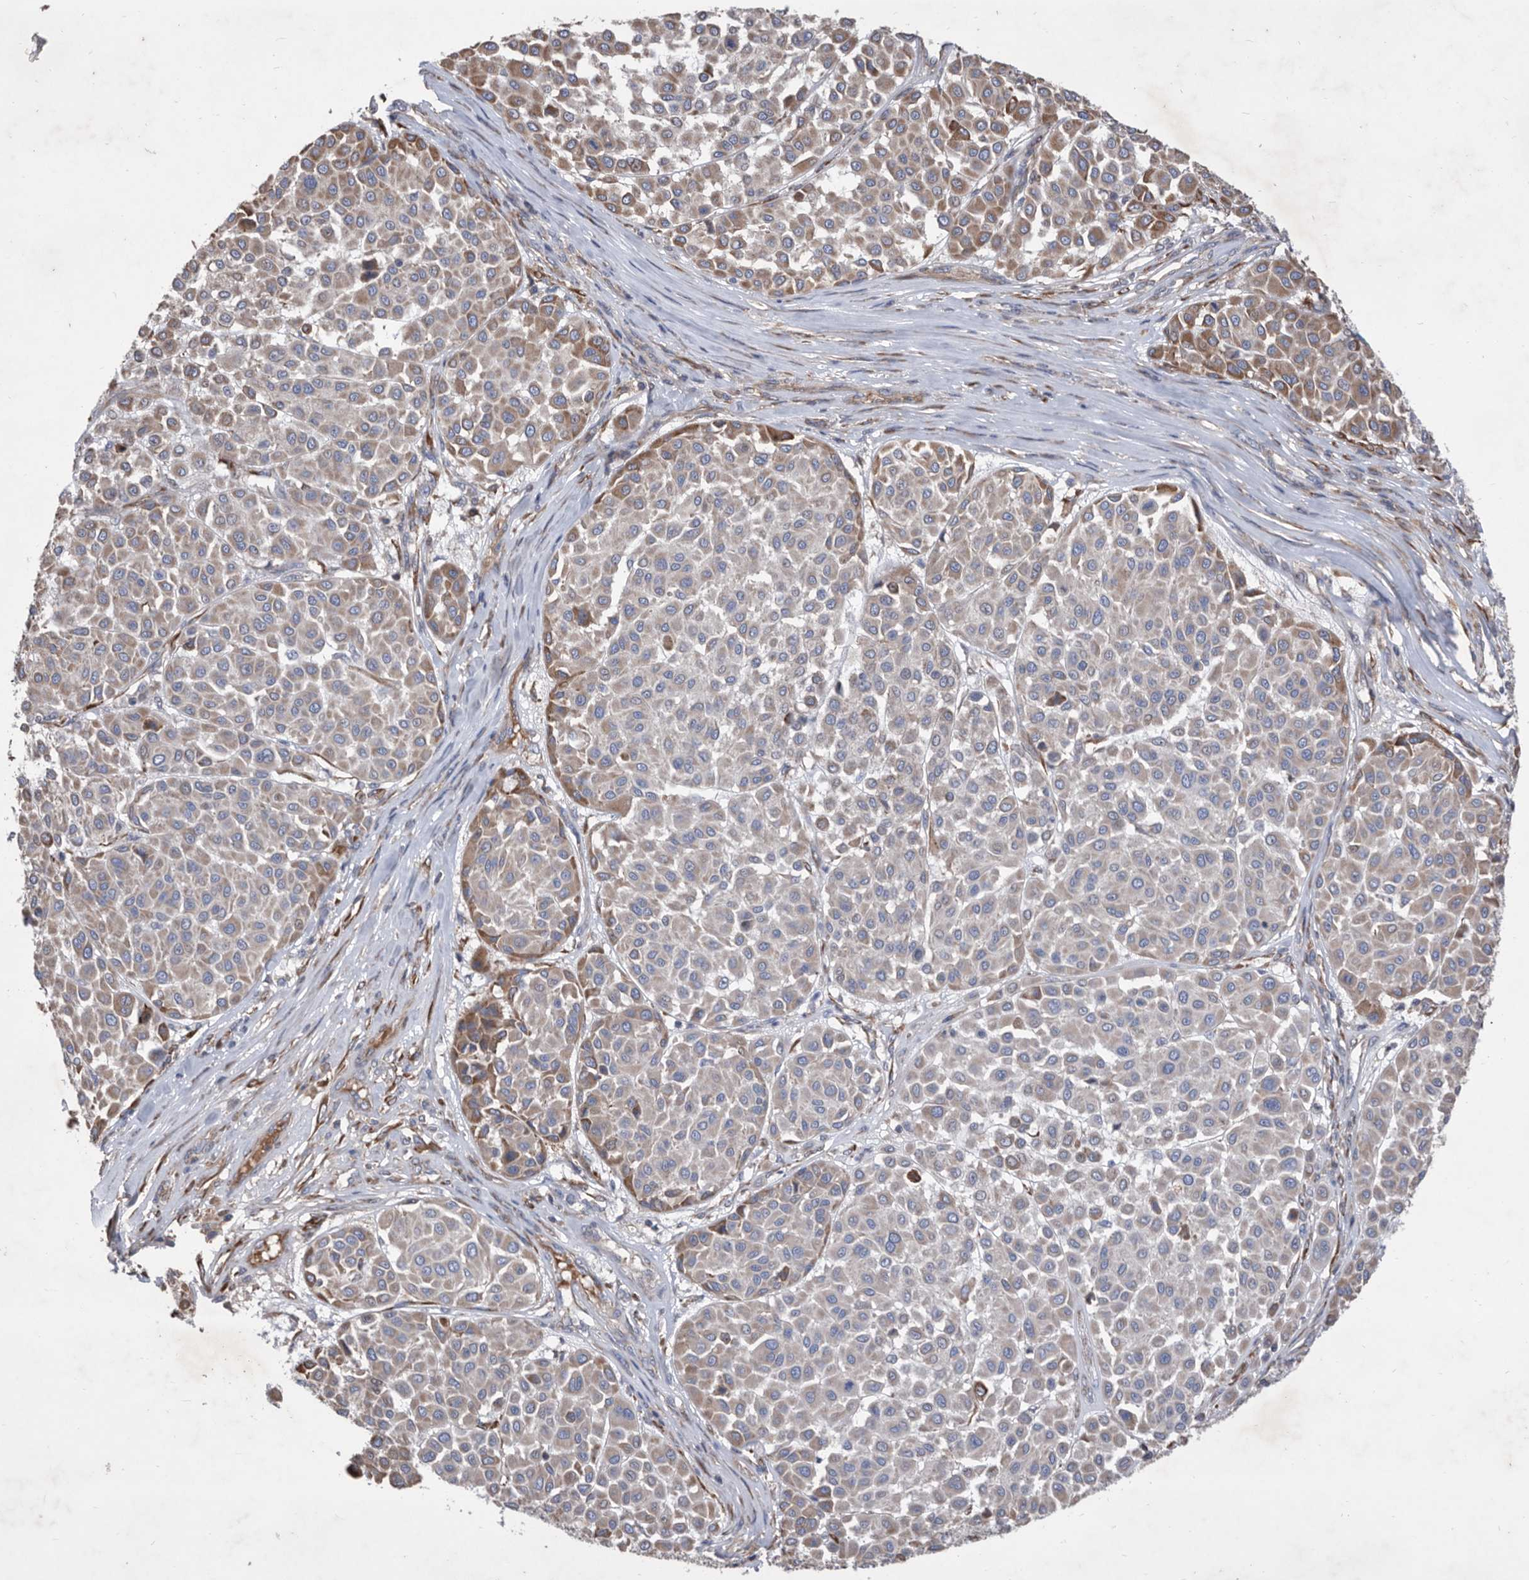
{"staining": {"intensity": "moderate", "quantity": "<25%", "location": "cytoplasmic/membranous"}, "tissue": "melanoma", "cell_type": "Tumor cells", "image_type": "cancer", "snomed": [{"axis": "morphology", "description": "Malignant melanoma, Metastatic site"}, {"axis": "topography", "description": "Soft tissue"}], "caption": "Protein analysis of malignant melanoma (metastatic site) tissue shows moderate cytoplasmic/membranous staining in approximately <25% of tumor cells. Using DAB (3,3'-diaminobenzidine) (brown) and hematoxylin (blue) stains, captured at high magnification using brightfield microscopy.", "gene": "ATP13A3", "patient": {"sex": "male", "age": 41}}